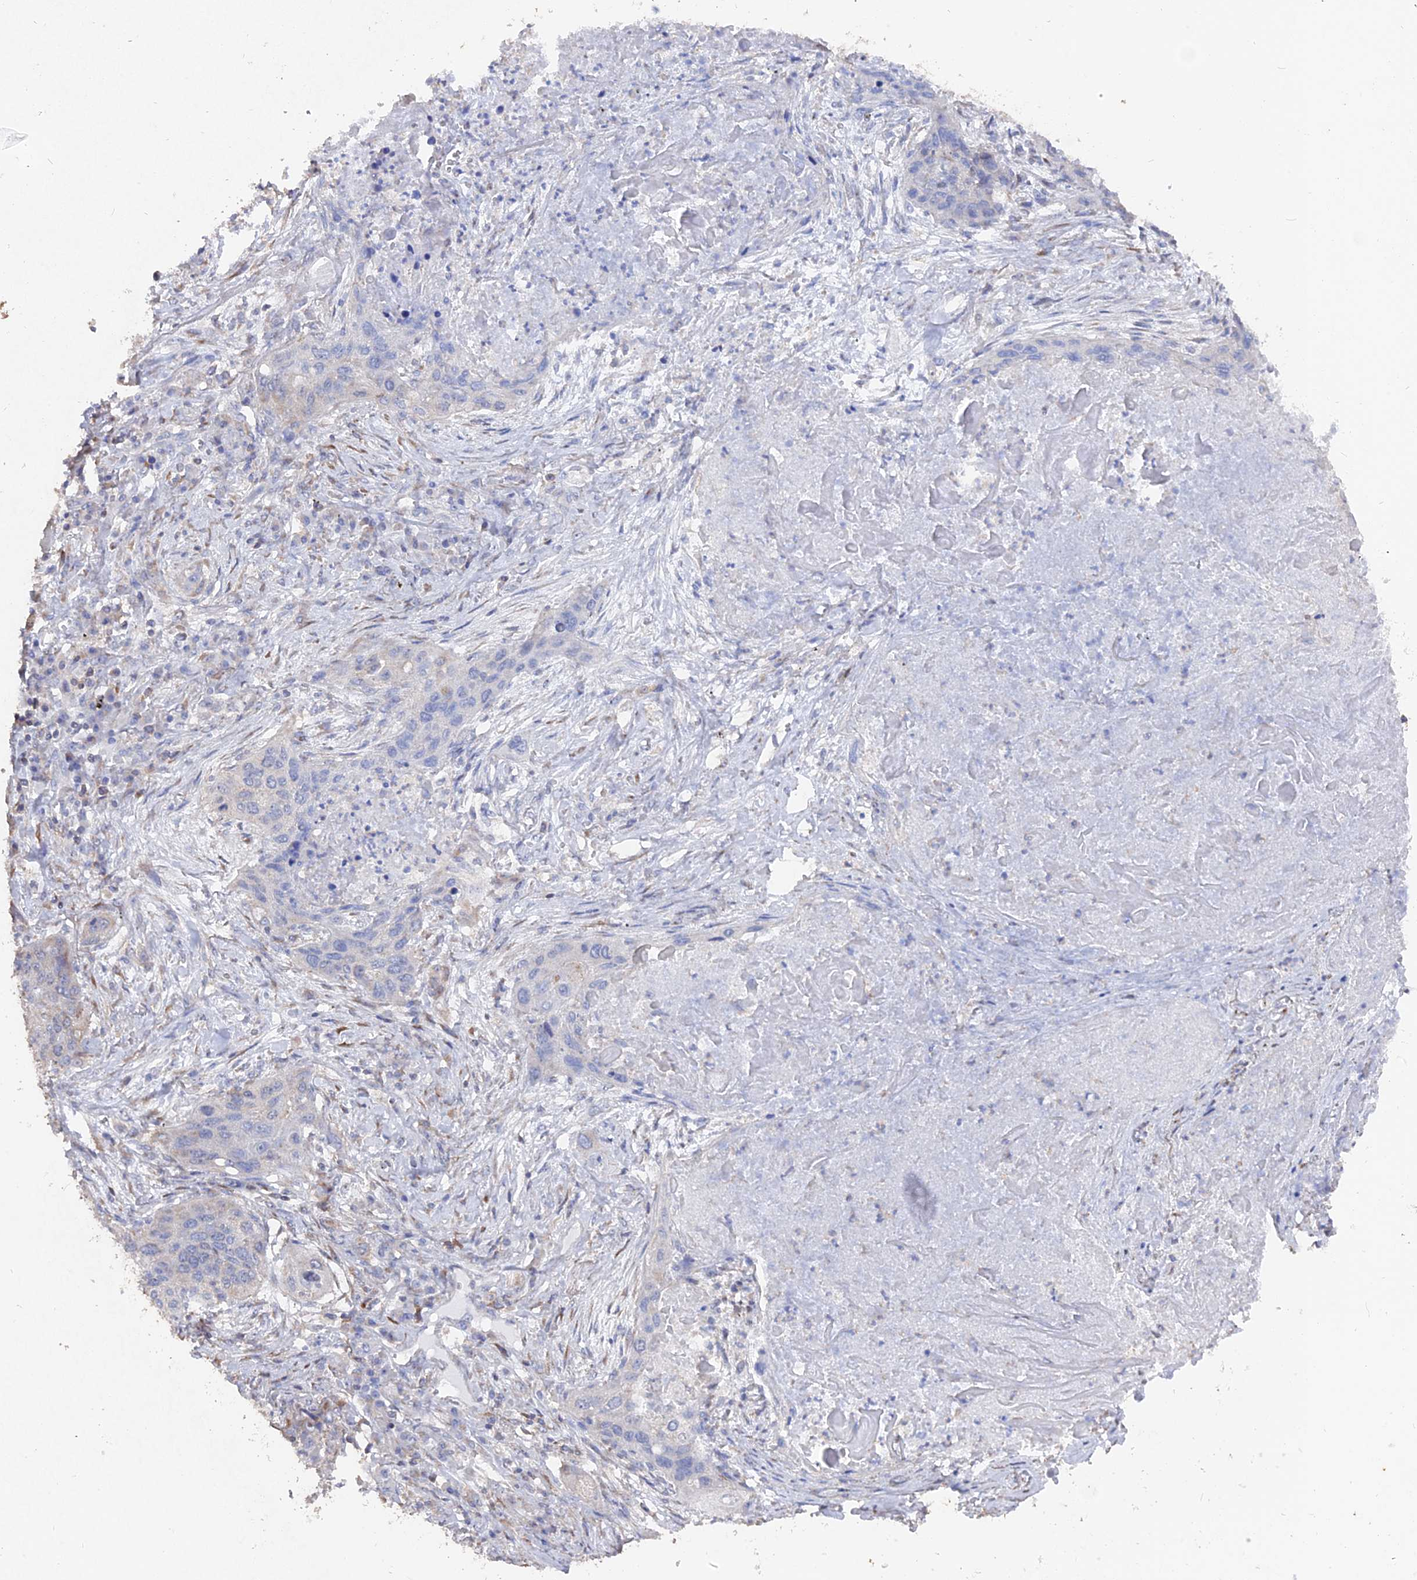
{"staining": {"intensity": "negative", "quantity": "none", "location": "none"}, "tissue": "lung cancer", "cell_type": "Tumor cells", "image_type": "cancer", "snomed": [{"axis": "morphology", "description": "Squamous cell carcinoma, NOS"}, {"axis": "topography", "description": "Lung"}], "caption": "Tumor cells show no significant positivity in squamous cell carcinoma (lung).", "gene": "SEMG2", "patient": {"sex": "female", "age": 63}}